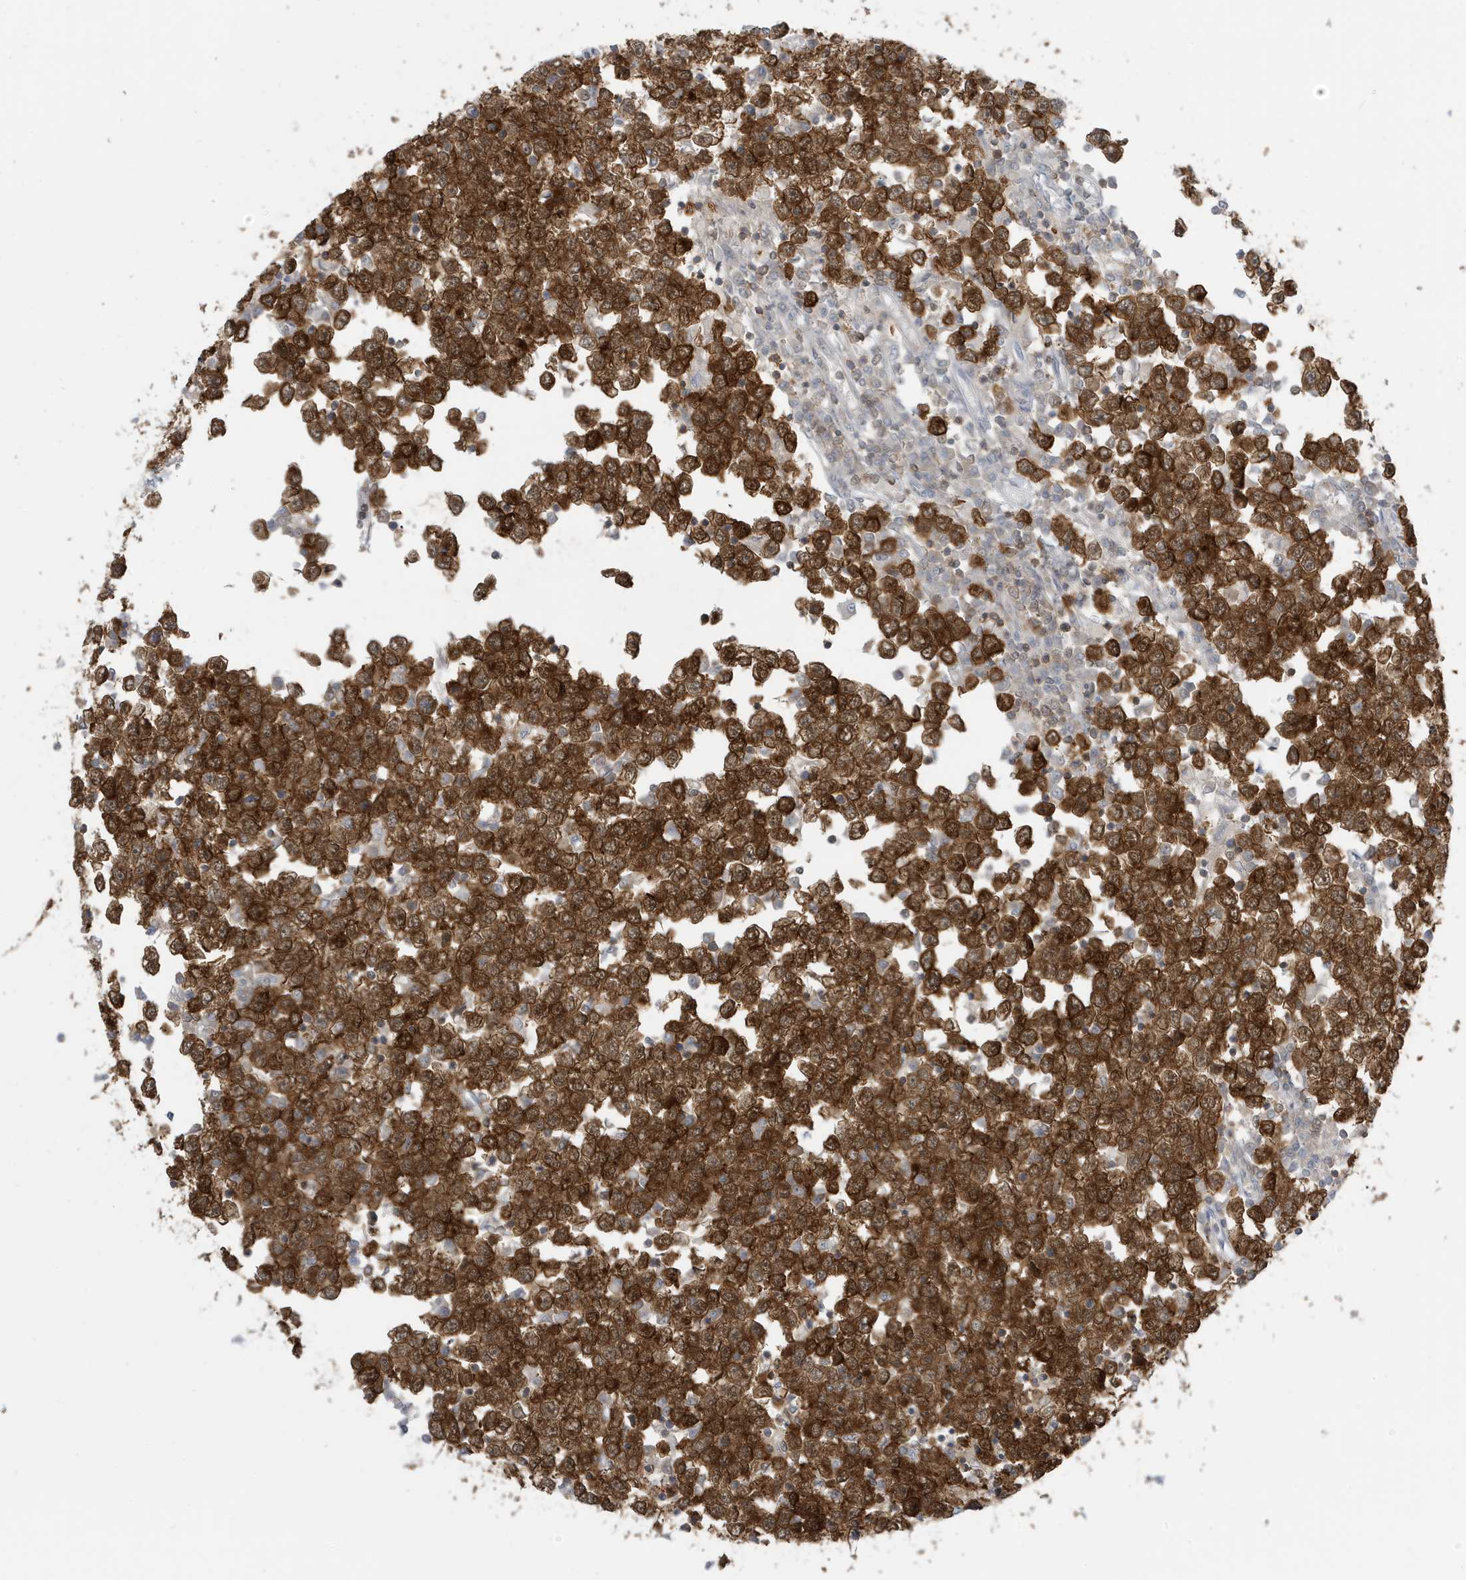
{"staining": {"intensity": "strong", "quantity": ">75%", "location": "cytoplasmic/membranous"}, "tissue": "testis cancer", "cell_type": "Tumor cells", "image_type": "cancer", "snomed": [{"axis": "morphology", "description": "Seminoma, NOS"}, {"axis": "topography", "description": "Testis"}], "caption": "High-power microscopy captured an IHC photomicrograph of testis seminoma, revealing strong cytoplasmic/membranous expression in approximately >75% of tumor cells.", "gene": "OGA", "patient": {"sex": "male", "age": 65}}